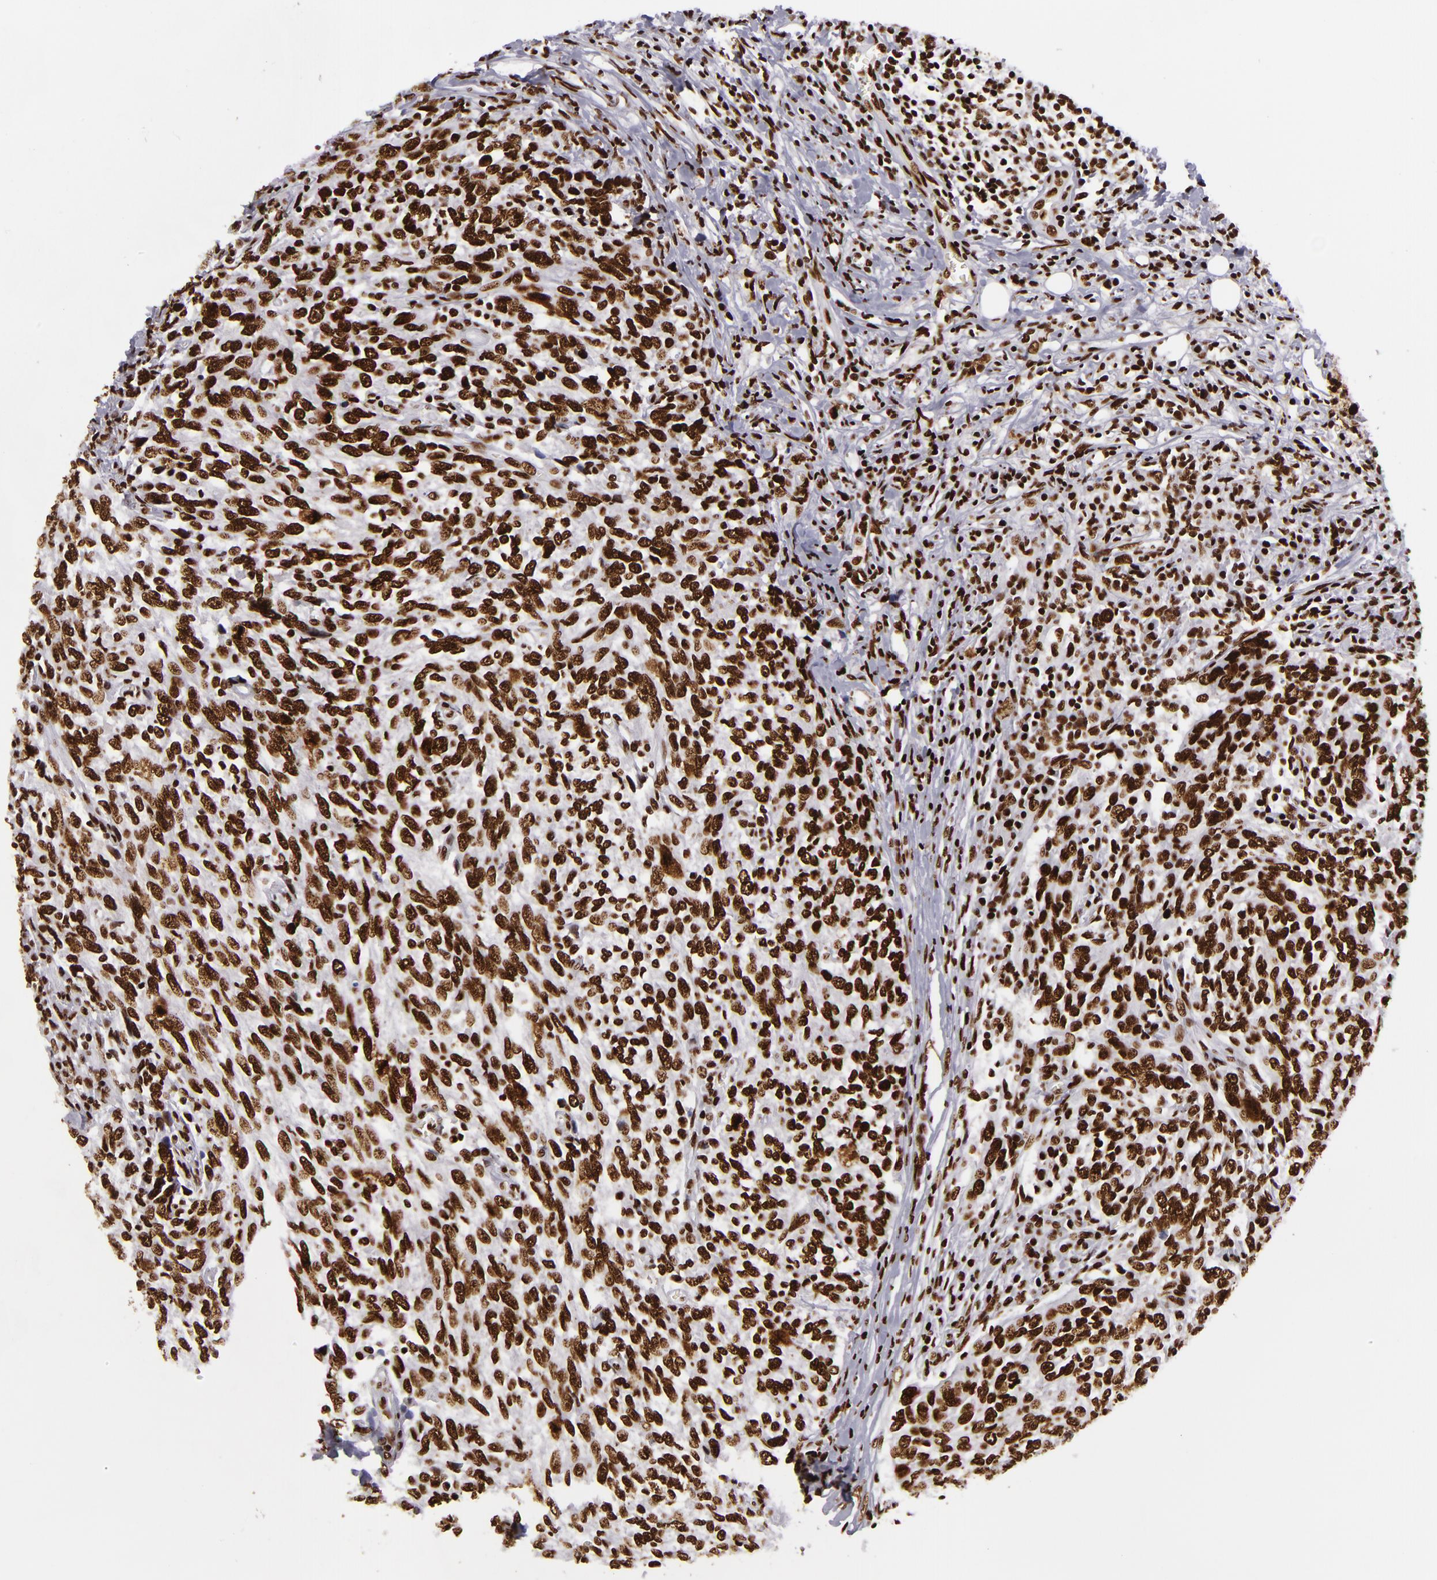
{"staining": {"intensity": "strong", "quantity": ">75%", "location": "nuclear"}, "tissue": "breast cancer", "cell_type": "Tumor cells", "image_type": "cancer", "snomed": [{"axis": "morphology", "description": "Duct carcinoma"}, {"axis": "topography", "description": "Breast"}], "caption": "An IHC photomicrograph of tumor tissue is shown. Protein staining in brown labels strong nuclear positivity in breast invasive ductal carcinoma within tumor cells.", "gene": "SAFB", "patient": {"sex": "female", "age": 50}}